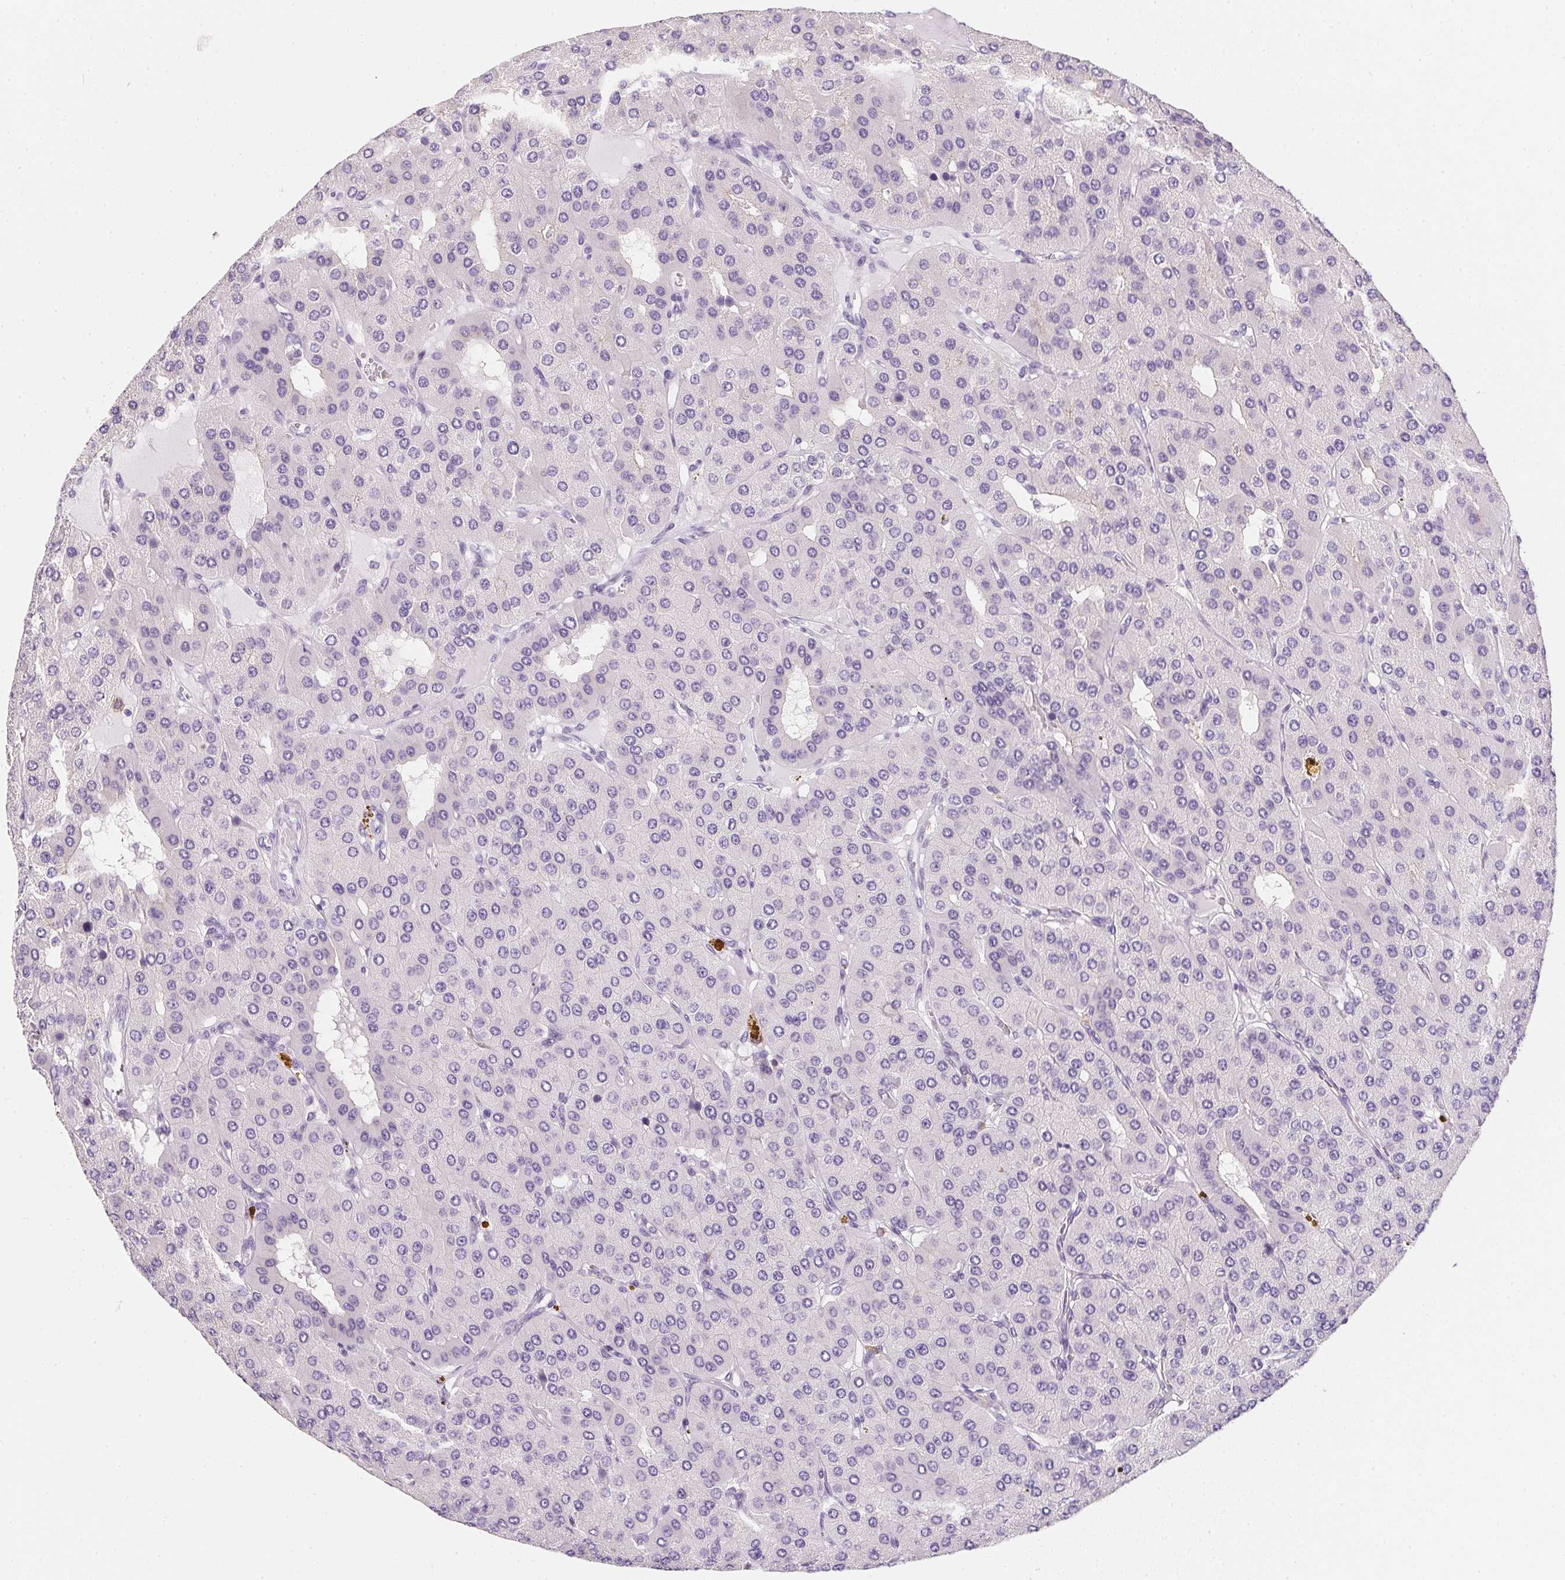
{"staining": {"intensity": "negative", "quantity": "none", "location": "none"}, "tissue": "parathyroid gland", "cell_type": "Glandular cells", "image_type": "normal", "snomed": [{"axis": "morphology", "description": "Normal tissue, NOS"}, {"axis": "morphology", "description": "Adenoma, NOS"}, {"axis": "topography", "description": "Parathyroid gland"}], "caption": "High power microscopy photomicrograph of an immunohistochemistry (IHC) histopathology image of normal parathyroid gland, revealing no significant expression in glandular cells.", "gene": "AQP5", "patient": {"sex": "female", "age": 86}}